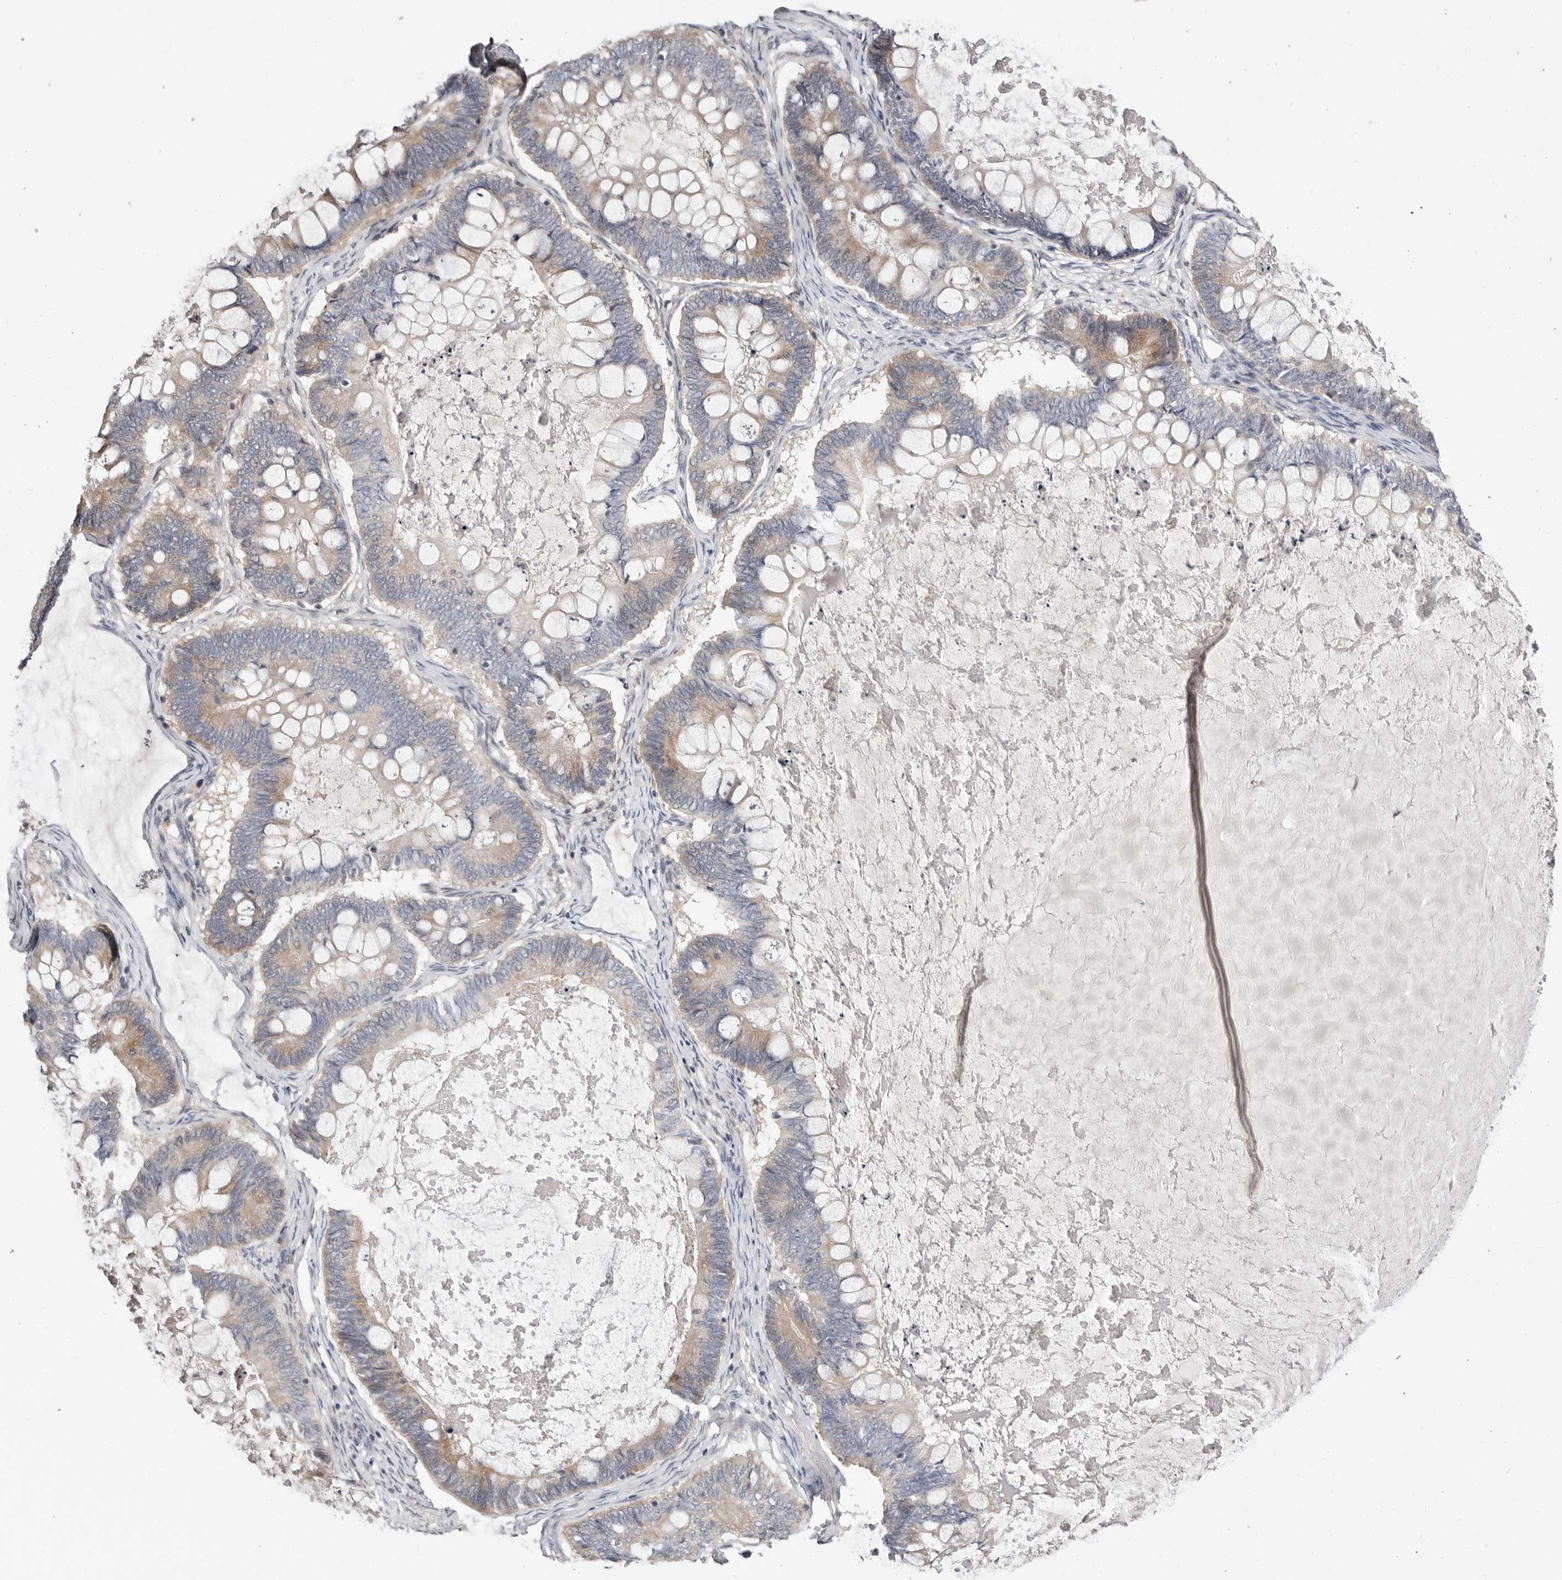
{"staining": {"intensity": "weak", "quantity": "25%-75%", "location": "cytoplasmic/membranous"}, "tissue": "ovarian cancer", "cell_type": "Tumor cells", "image_type": "cancer", "snomed": [{"axis": "morphology", "description": "Cystadenocarcinoma, mucinous, NOS"}, {"axis": "topography", "description": "Ovary"}], "caption": "Brown immunohistochemical staining in mucinous cystadenocarcinoma (ovarian) shows weak cytoplasmic/membranous staining in about 25%-75% of tumor cells.", "gene": "KLHL4", "patient": {"sex": "female", "age": 61}}